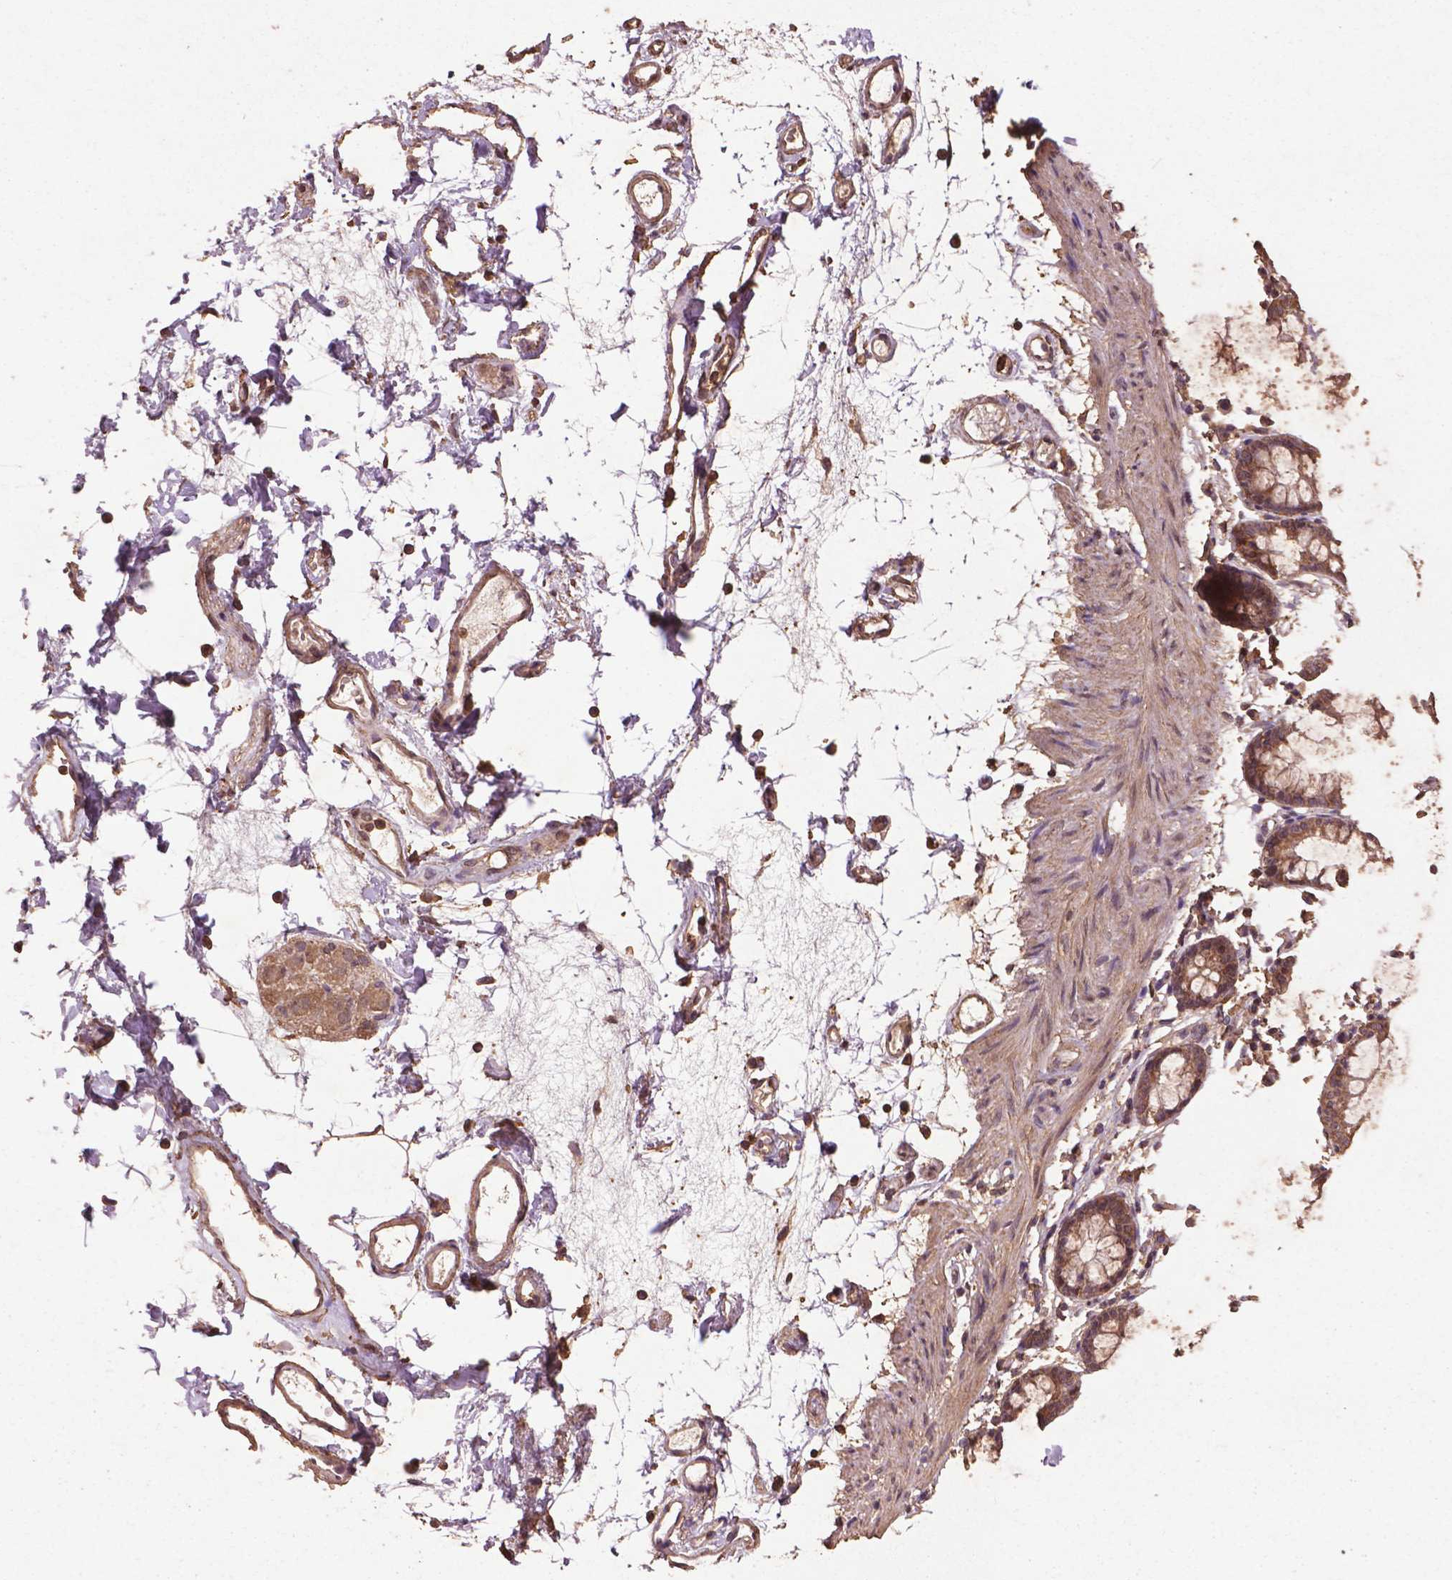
{"staining": {"intensity": "weak", "quantity": ">75%", "location": "cytoplasmic/membranous,nuclear"}, "tissue": "colon", "cell_type": "Endothelial cells", "image_type": "normal", "snomed": [{"axis": "morphology", "description": "Normal tissue, NOS"}, {"axis": "topography", "description": "Colon"}], "caption": "Immunohistochemistry (IHC) staining of normal colon, which shows low levels of weak cytoplasmic/membranous,nuclear expression in approximately >75% of endothelial cells indicating weak cytoplasmic/membranous,nuclear protein expression. The staining was performed using DAB (brown) for protein detection and nuclei were counterstained in hematoxylin (blue).", "gene": "BABAM1", "patient": {"sex": "female", "age": 84}}